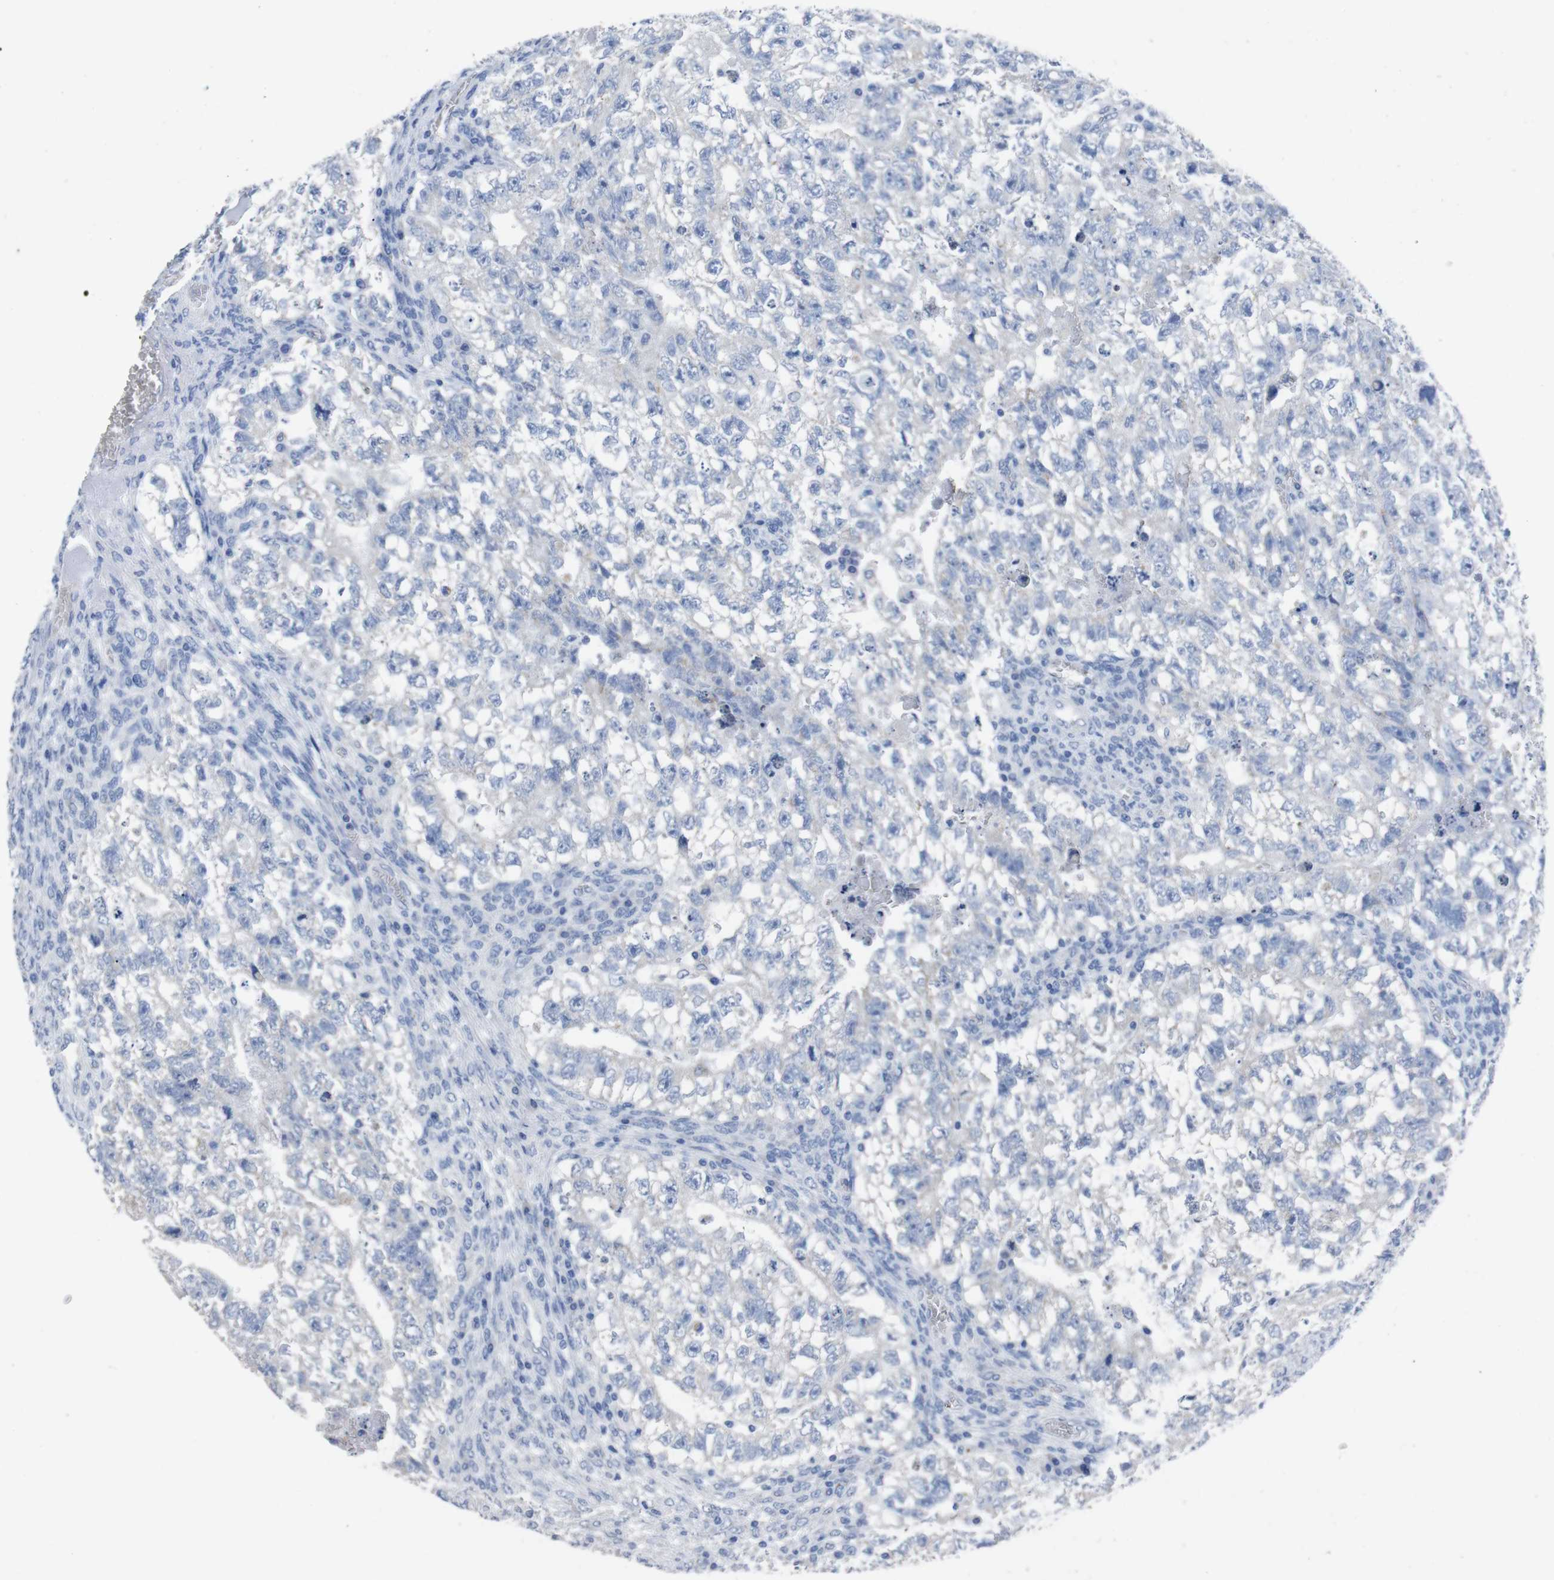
{"staining": {"intensity": "negative", "quantity": "none", "location": "none"}, "tissue": "testis cancer", "cell_type": "Tumor cells", "image_type": "cancer", "snomed": [{"axis": "morphology", "description": "Seminoma, NOS"}, {"axis": "morphology", "description": "Carcinoma, Embryonal, NOS"}, {"axis": "topography", "description": "Testis"}], "caption": "Testis cancer (embryonal carcinoma) stained for a protein using immunohistochemistry demonstrates no staining tumor cells.", "gene": "GJB2", "patient": {"sex": "male", "age": 38}}